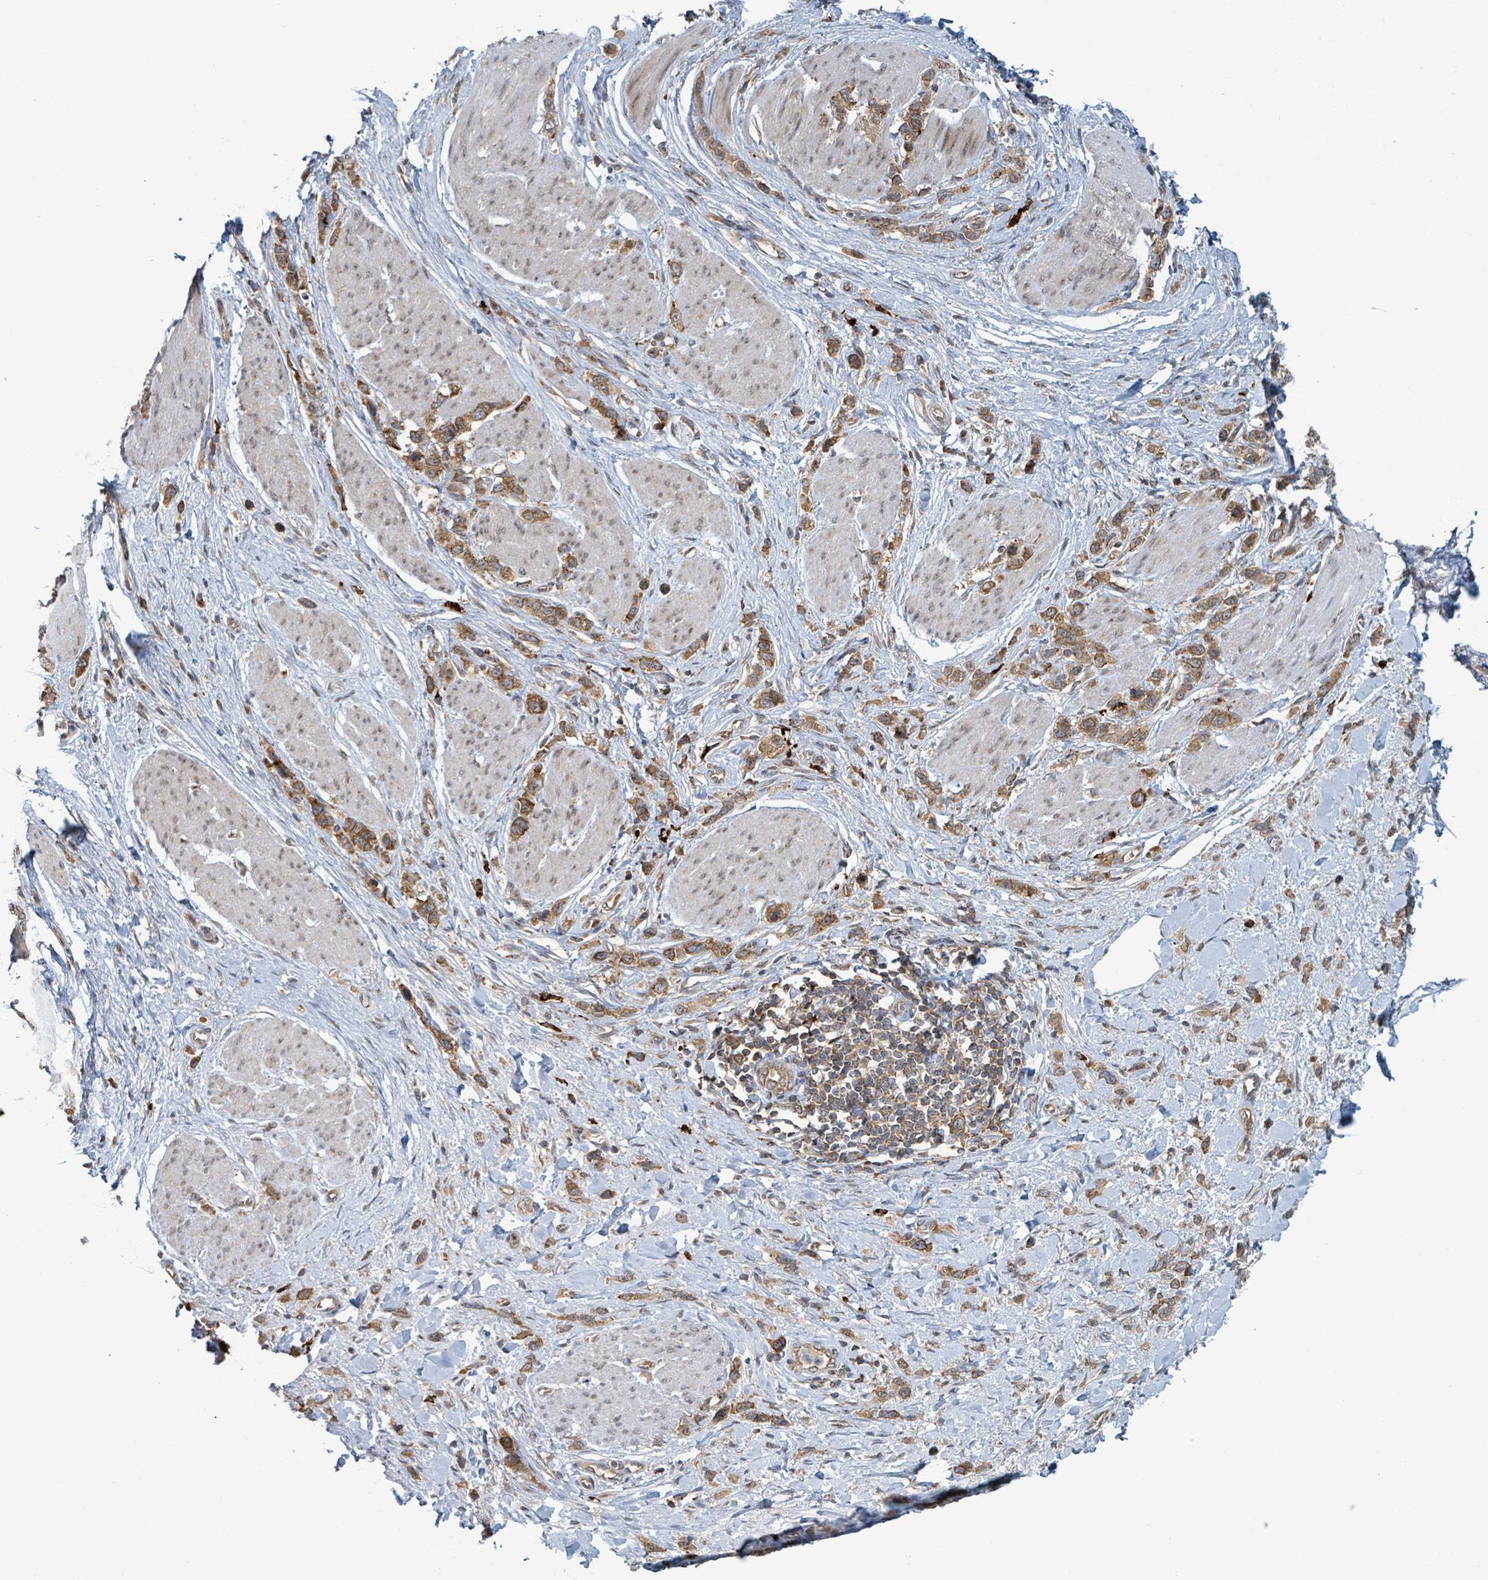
{"staining": {"intensity": "moderate", "quantity": ">75%", "location": "cytoplasmic/membranous"}, "tissue": "stomach cancer", "cell_type": "Tumor cells", "image_type": "cancer", "snomed": [{"axis": "morphology", "description": "Adenocarcinoma, NOS"}, {"axis": "topography", "description": "Stomach"}], "caption": "A brown stain shows moderate cytoplasmic/membranous positivity of a protein in stomach adenocarcinoma tumor cells.", "gene": "OR51E1", "patient": {"sex": "female", "age": 65}}